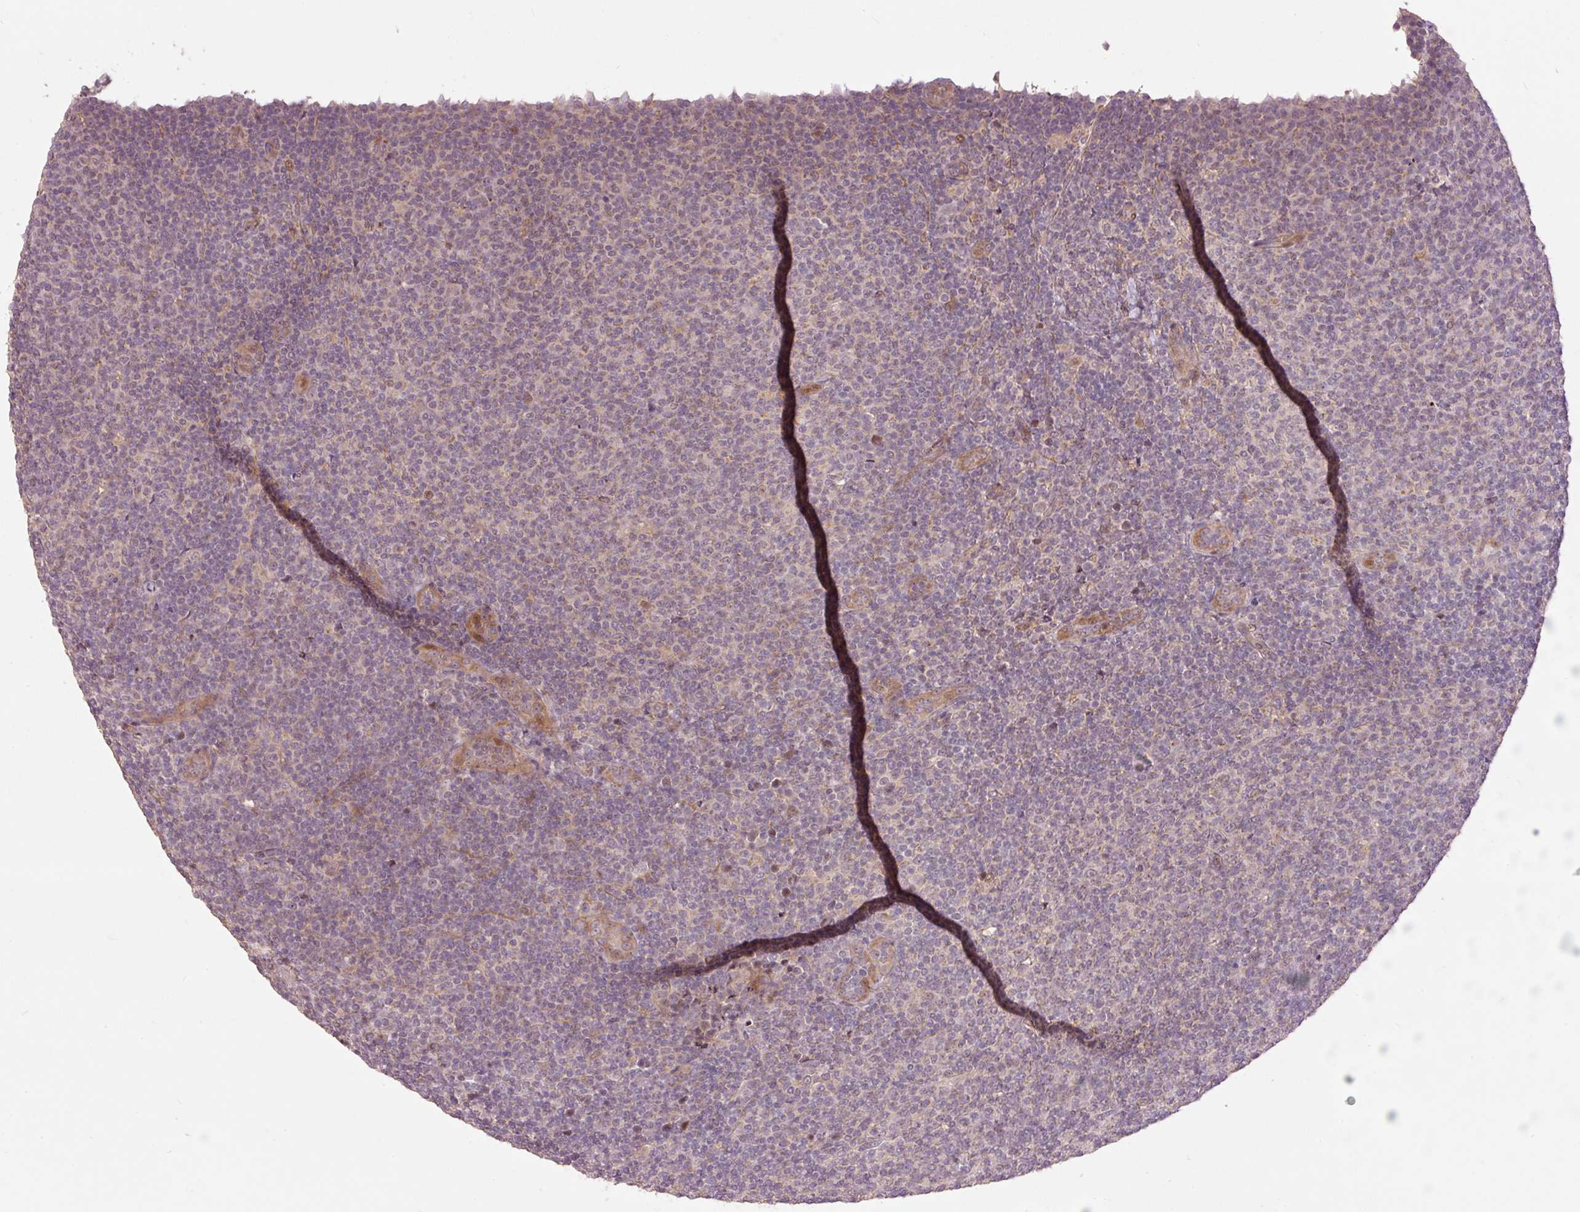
{"staining": {"intensity": "negative", "quantity": "none", "location": "none"}, "tissue": "lymphoma", "cell_type": "Tumor cells", "image_type": "cancer", "snomed": [{"axis": "morphology", "description": "Malignant lymphoma, non-Hodgkin's type, Low grade"}, {"axis": "topography", "description": "Lymph node"}], "caption": "IHC photomicrograph of neoplastic tissue: lymphoma stained with DAB (3,3'-diaminobenzidine) reveals no significant protein positivity in tumor cells.", "gene": "SLC29A3", "patient": {"sex": "male", "age": 66}}